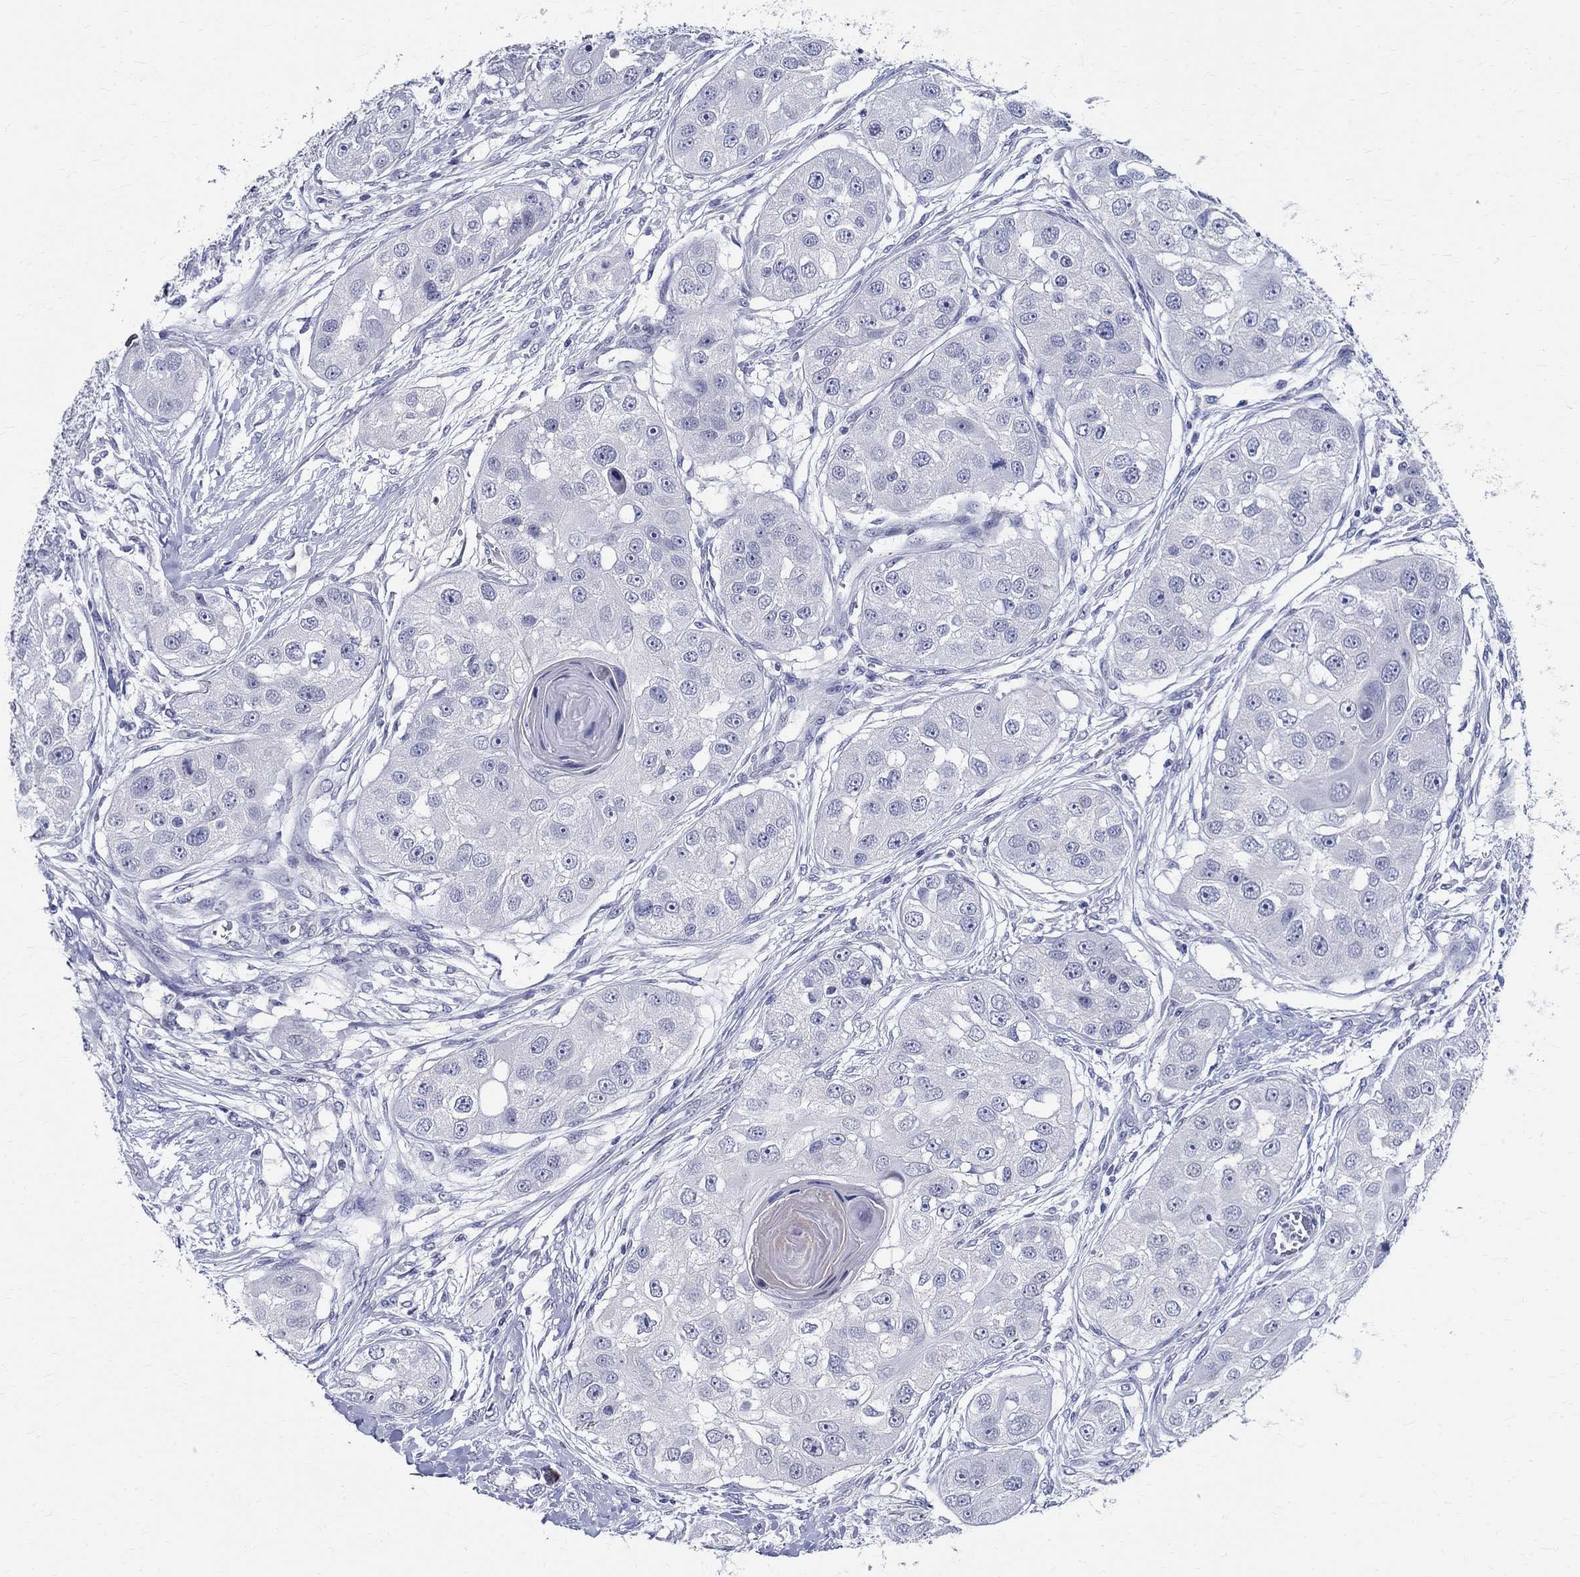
{"staining": {"intensity": "negative", "quantity": "none", "location": "none"}, "tissue": "head and neck cancer", "cell_type": "Tumor cells", "image_type": "cancer", "snomed": [{"axis": "morphology", "description": "Normal tissue, NOS"}, {"axis": "morphology", "description": "Squamous cell carcinoma, NOS"}, {"axis": "topography", "description": "Skeletal muscle"}, {"axis": "topography", "description": "Head-Neck"}], "caption": "DAB immunohistochemical staining of head and neck cancer (squamous cell carcinoma) reveals no significant staining in tumor cells.", "gene": "CETN1", "patient": {"sex": "male", "age": 51}}